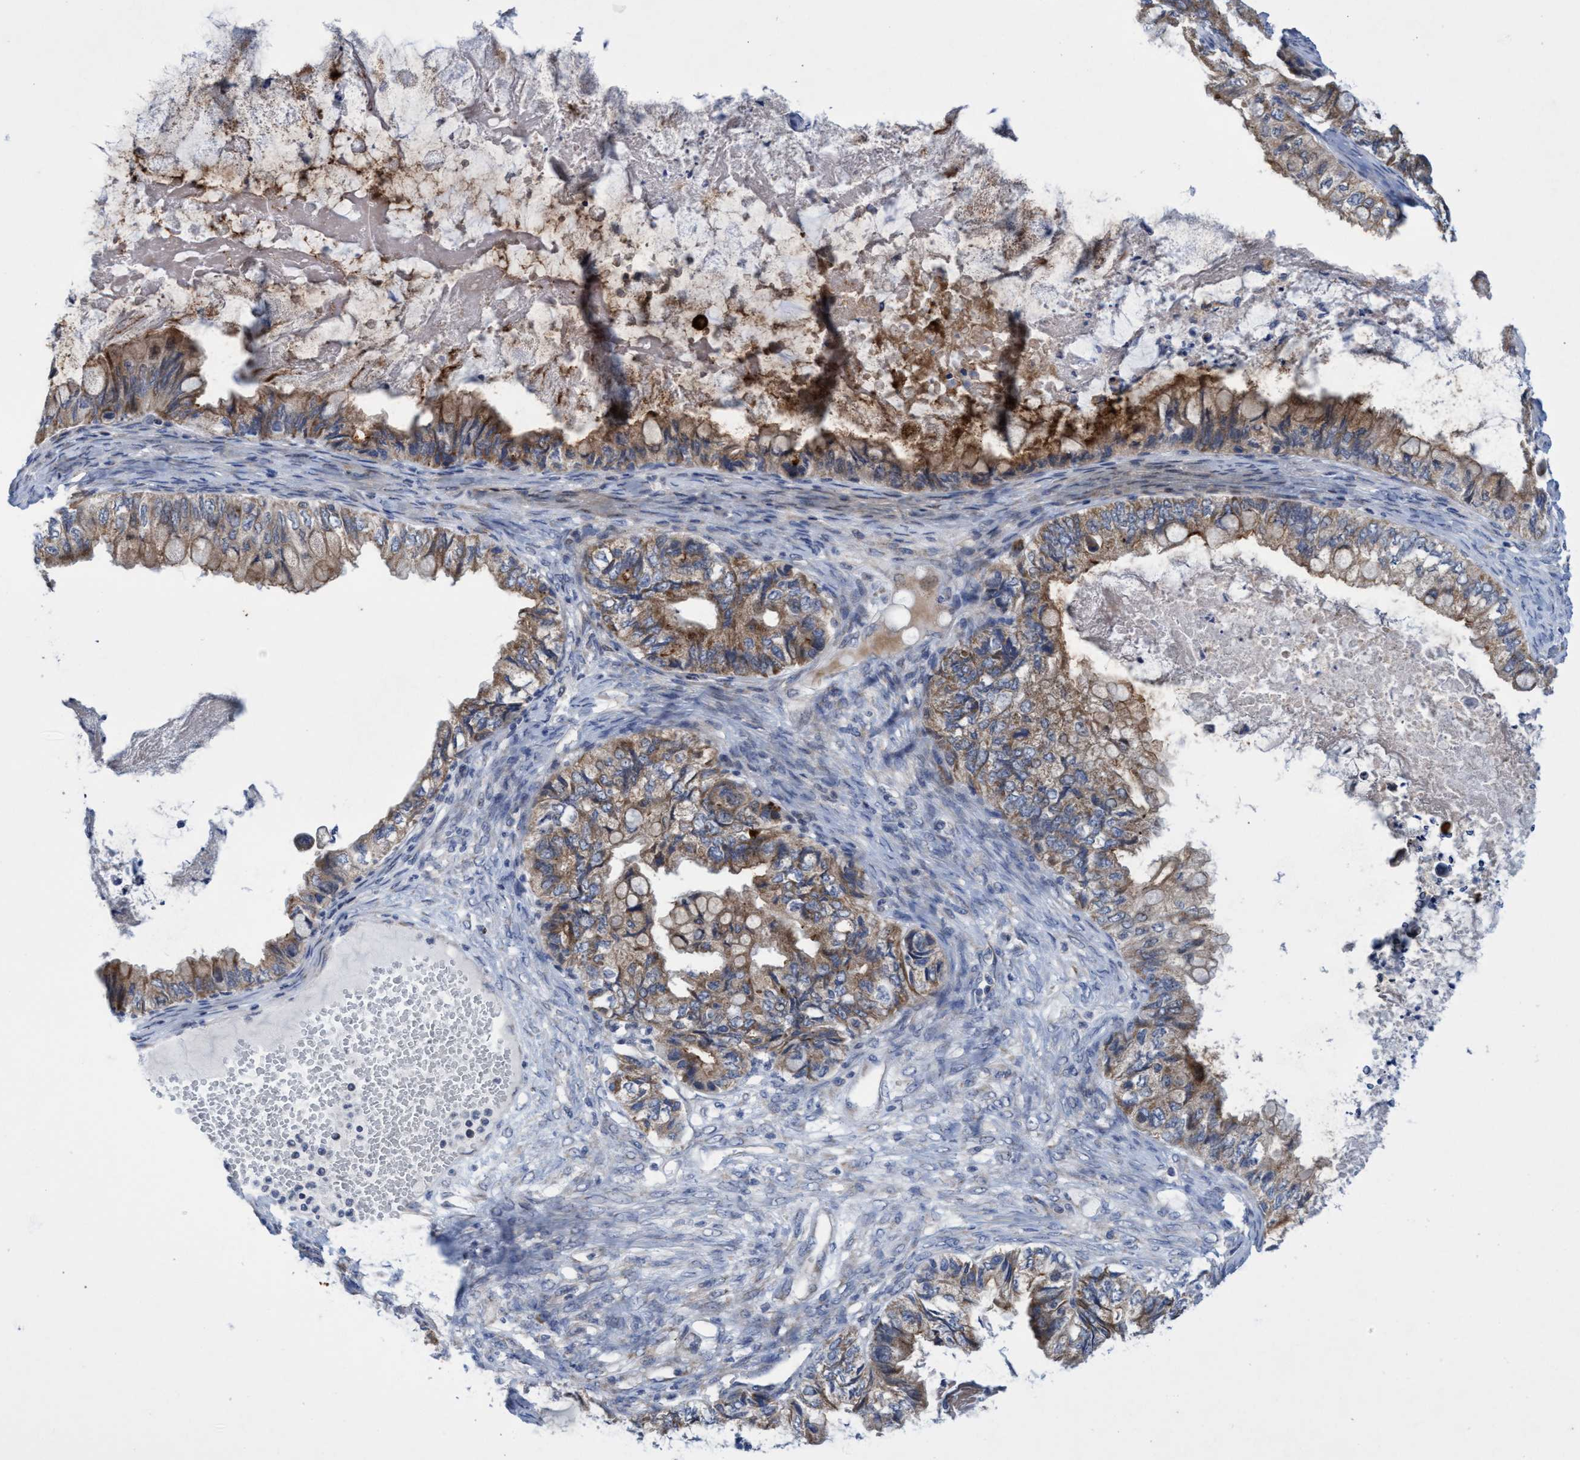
{"staining": {"intensity": "moderate", "quantity": ">75%", "location": "cytoplasmic/membranous"}, "tissue": "ovarian cancer", "cell_type": "Tumor cells", "image_type": "cancer", "snomed": [{"axis": "morphology", "description": "Cystadenocarcinoma, mucinous, NOS"}, {"axis": "topography", "description": "Ovary"}], "caption": "A medium amount of moderate cytoplasmic/membranous expression is present in about >75% of tumor cells in ovarian cancer (mucinous cystadenocarcinoma) tissue.", "gene": "NAT16", "patient": {"sex": "female", "age": 80}}